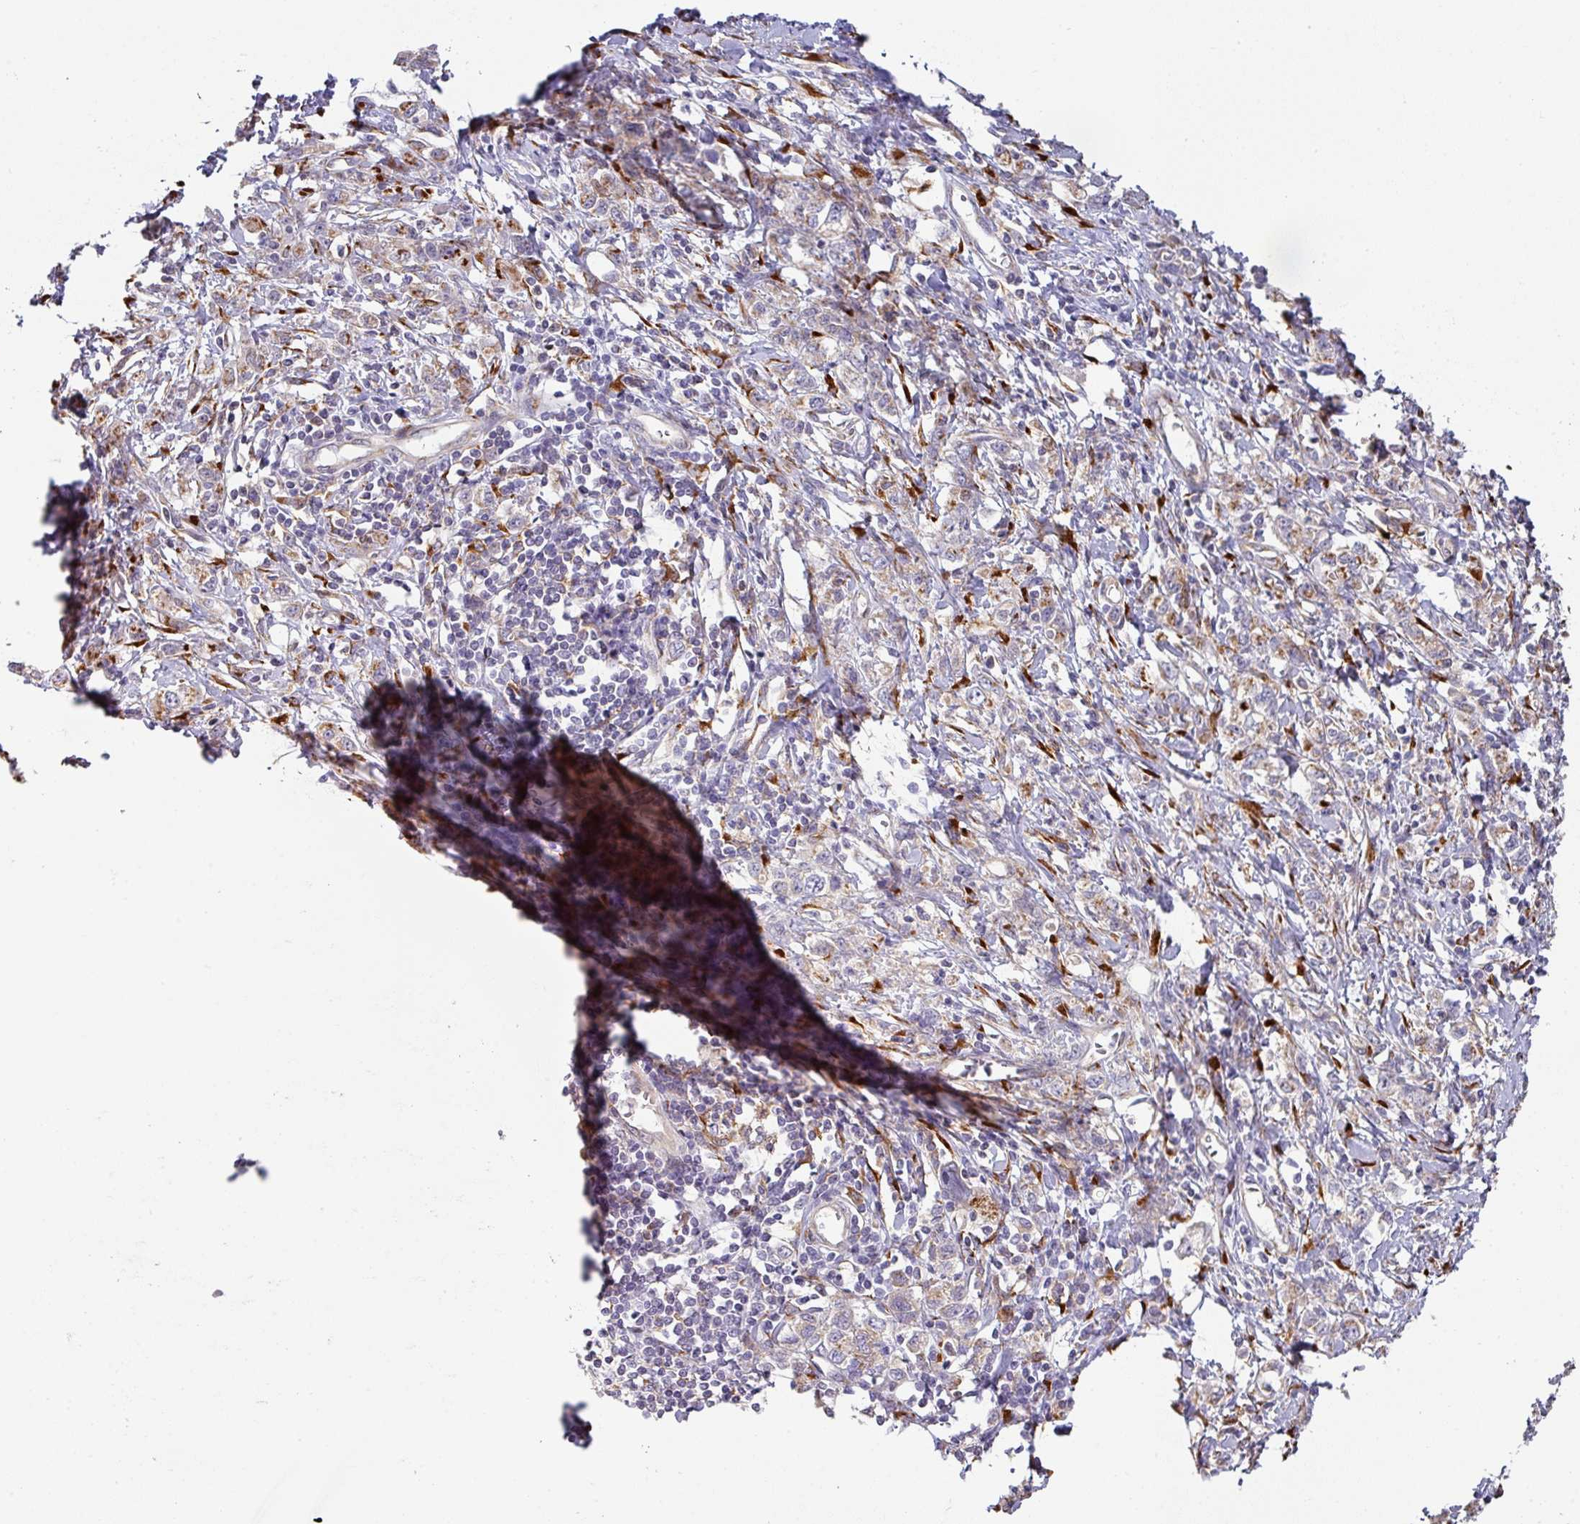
{"staining": {"intensity": "strong", "quantity": "<25%", "location": "cytoplasmic/membranous"}, "tissue": "stomach cancer", "cell_type": "Tumor cells", "image_type": "cancer", "snomed": [{"axis": "morphology", "description": "Adenocarcinoma, NOS"}, {"axis": "topography", "description": "Stomach"}], "caption": "Human adenocarcinoma (stomach) stained with a protein marker shows strong staining in tumor cells.", "gene": "ZNF268", "patient": {"sex": "female", "age": 76}}